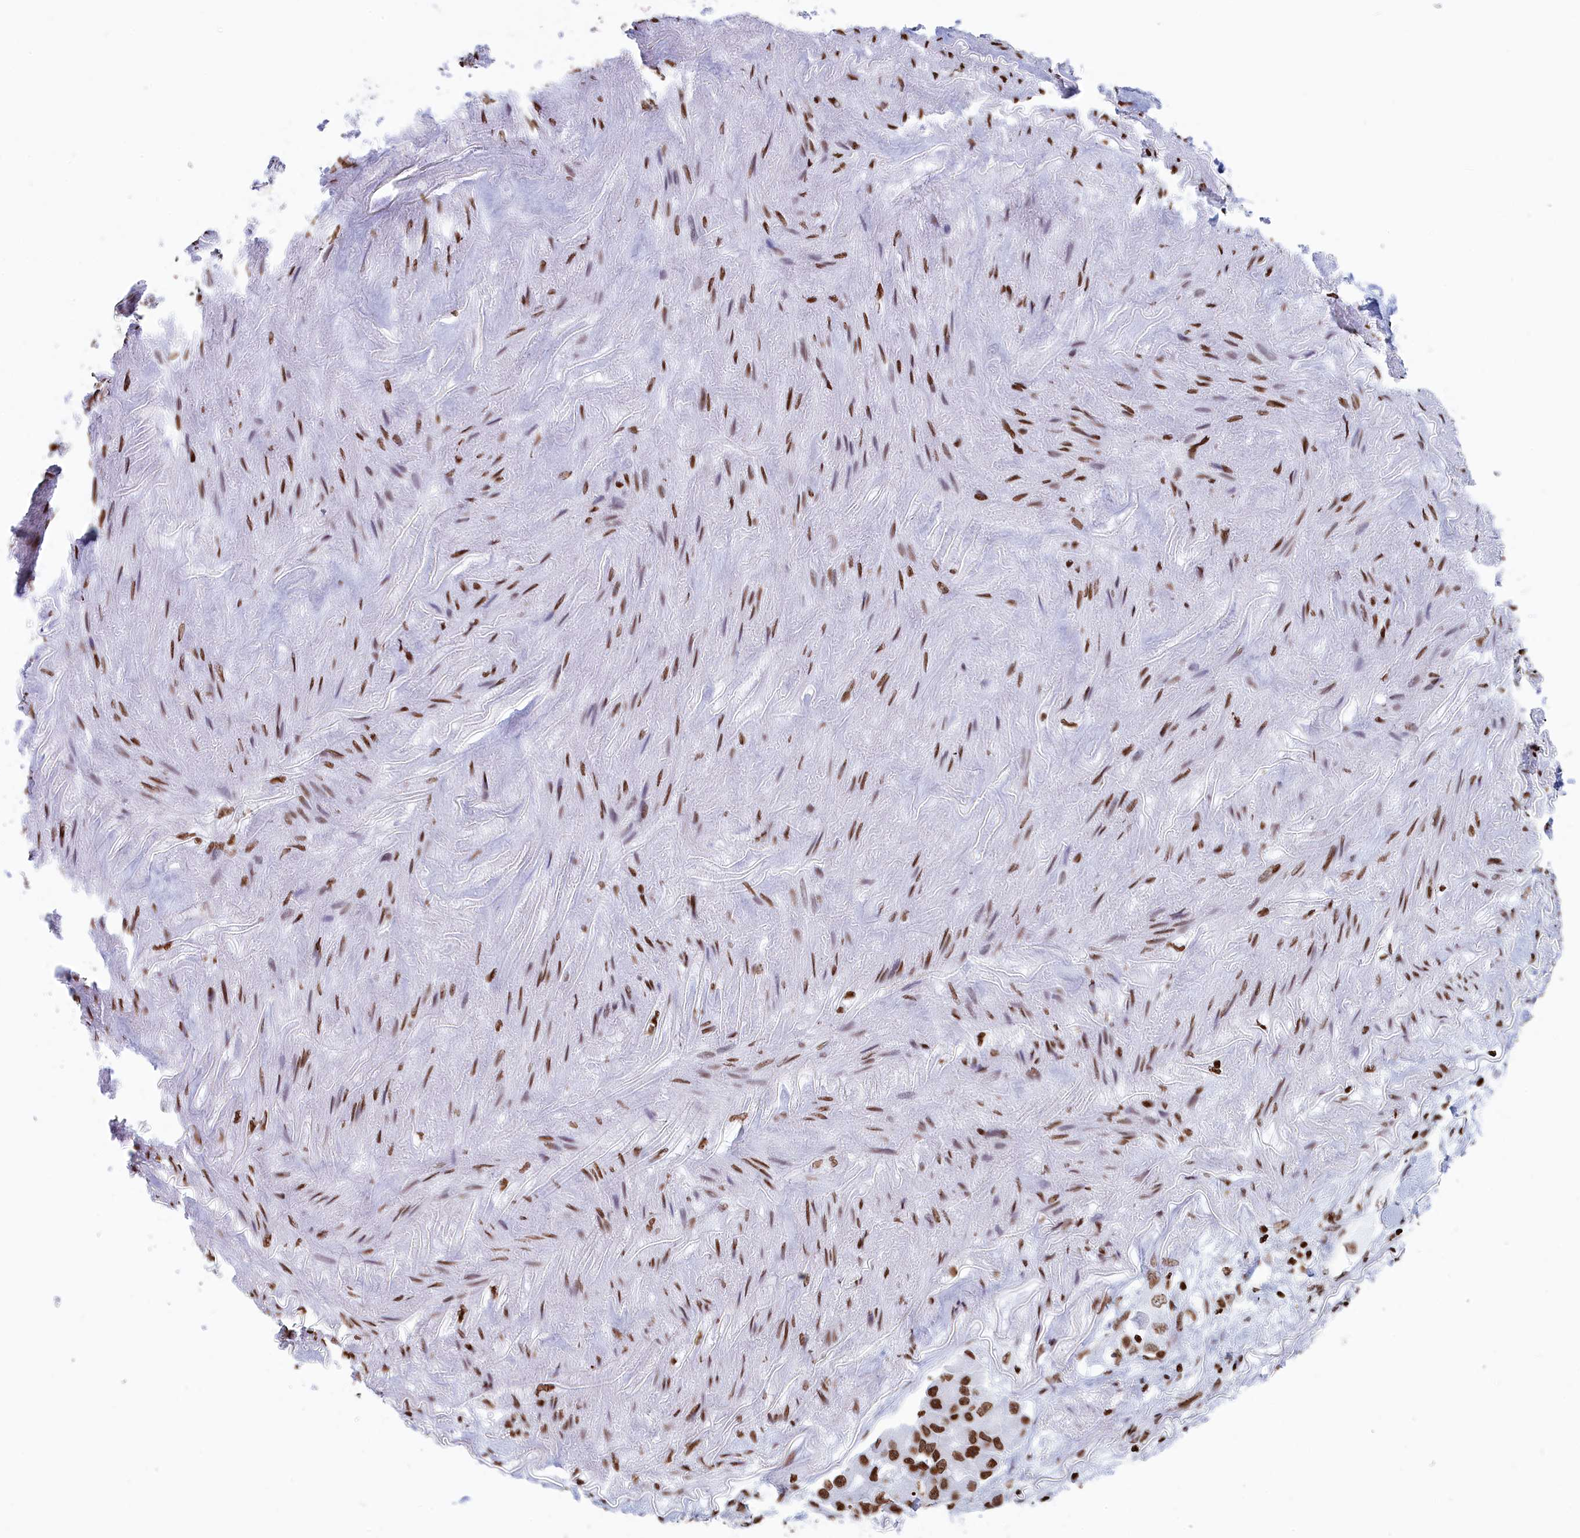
{"staining": {"intensity": "strong", "quantity": ">75%", "location": "nuclear"}, "tissue": "lung cancer", "cell_type": "Tumor cells", "image_type": "cancer", "snomed": [{"axis": "morphology", "description": "Adenocarcinoma, NOS"}, {"axis": "topography", "description": "Lung"}], "caption": "There is high levels of strong nuclear positivity in tumor cells of adenocarcinoma (lung), as demonstrated by immunohistochemical staining (brown color).", "gene": "APOBEC3A", "patient": {"sex": "female", "age": 54}}